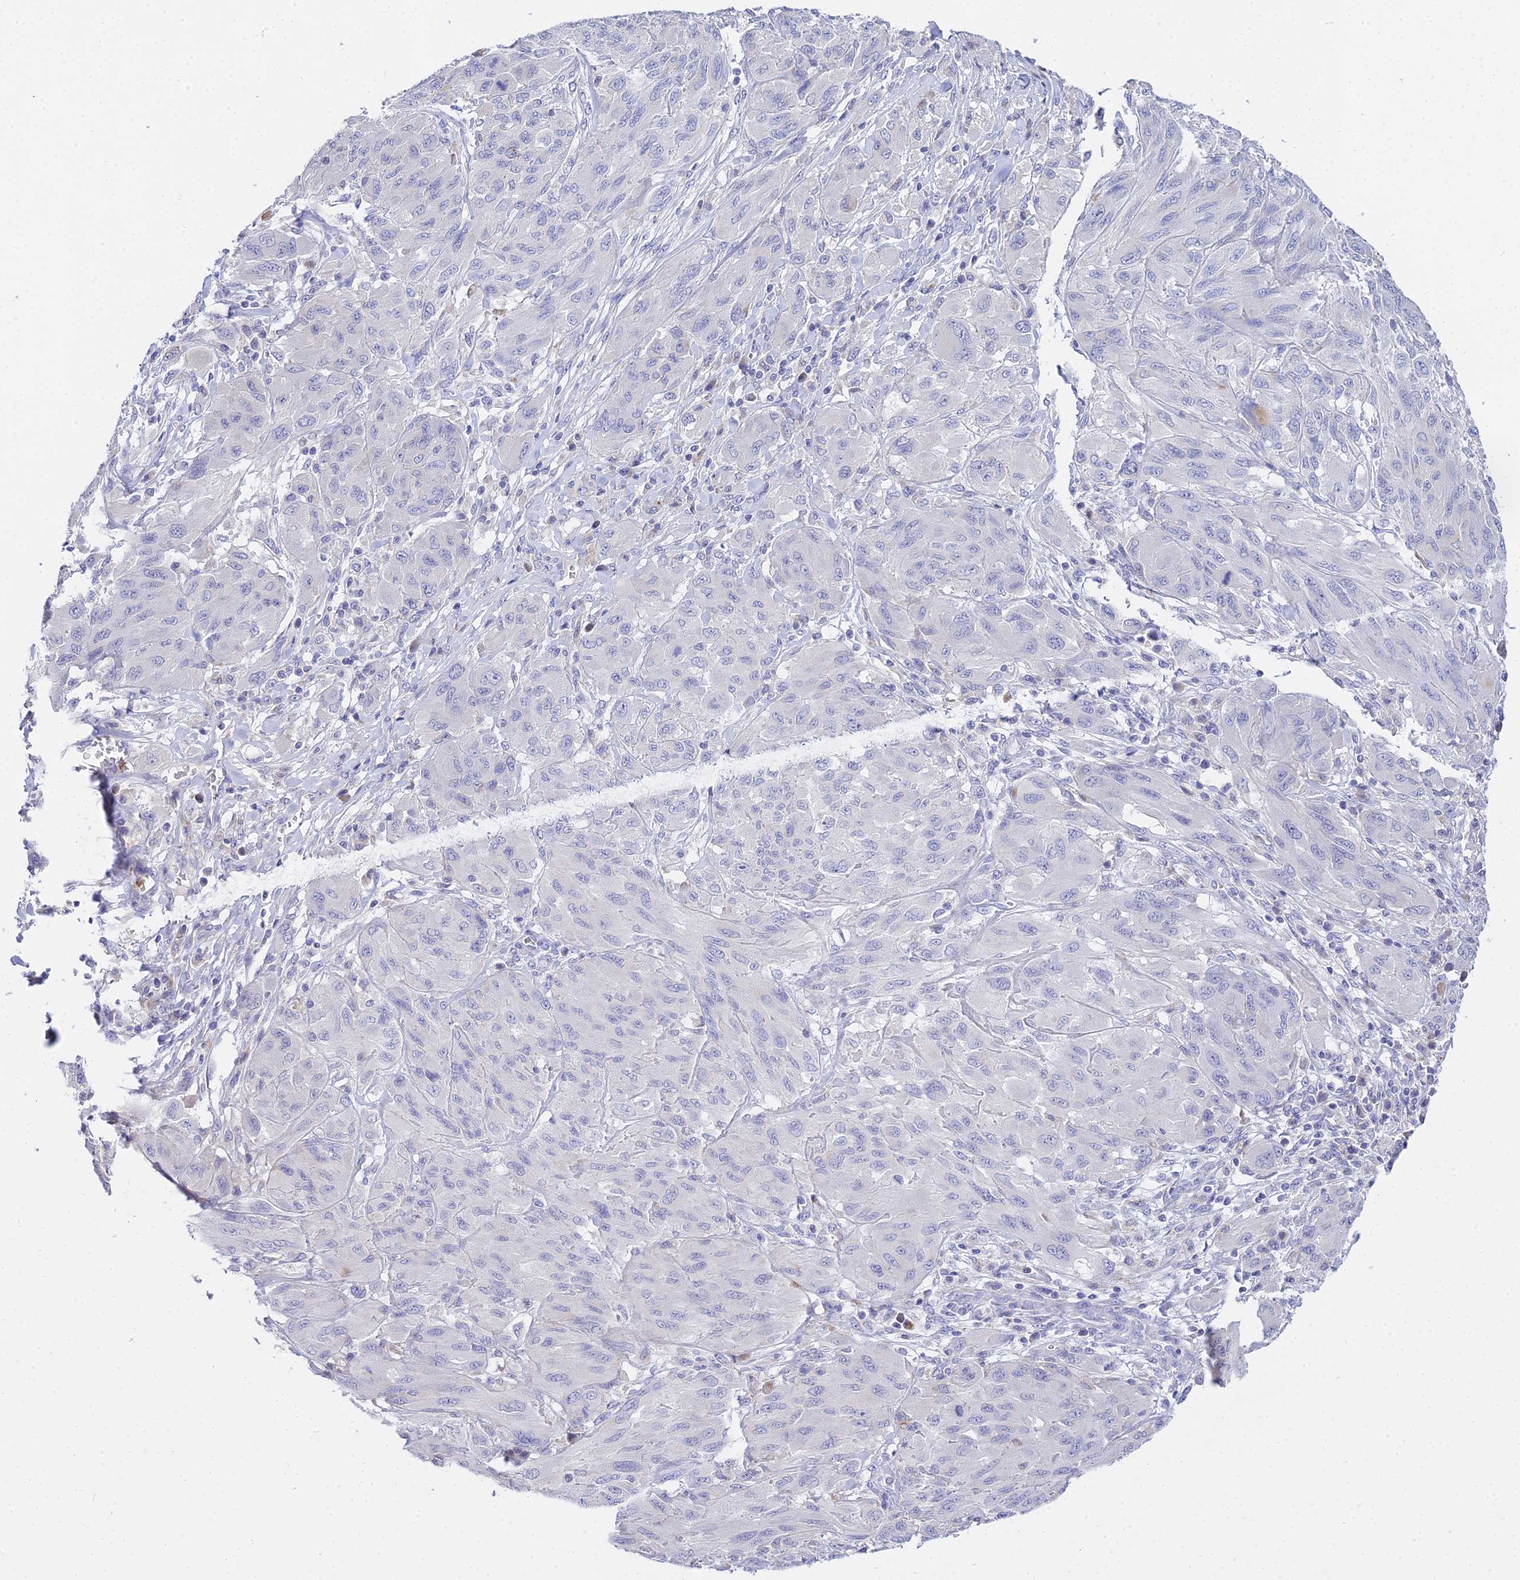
{"staining": {"intensity": "negative", "quantity": "none", "location": "none"}, "tissue": "melanoma", "cell_type": "Tumor cells", "image_type": "cancer", "snomed": [{"axis": "morphology", "description": "Malignant melanoma, NOS"}, {"axis": "topography", "description": "Skin"}], "caption": "An image of human melanoma is negative for staining in tumor cells.", "gene": "VWC2L", "patient": {"sex": "female", "age": 91}}